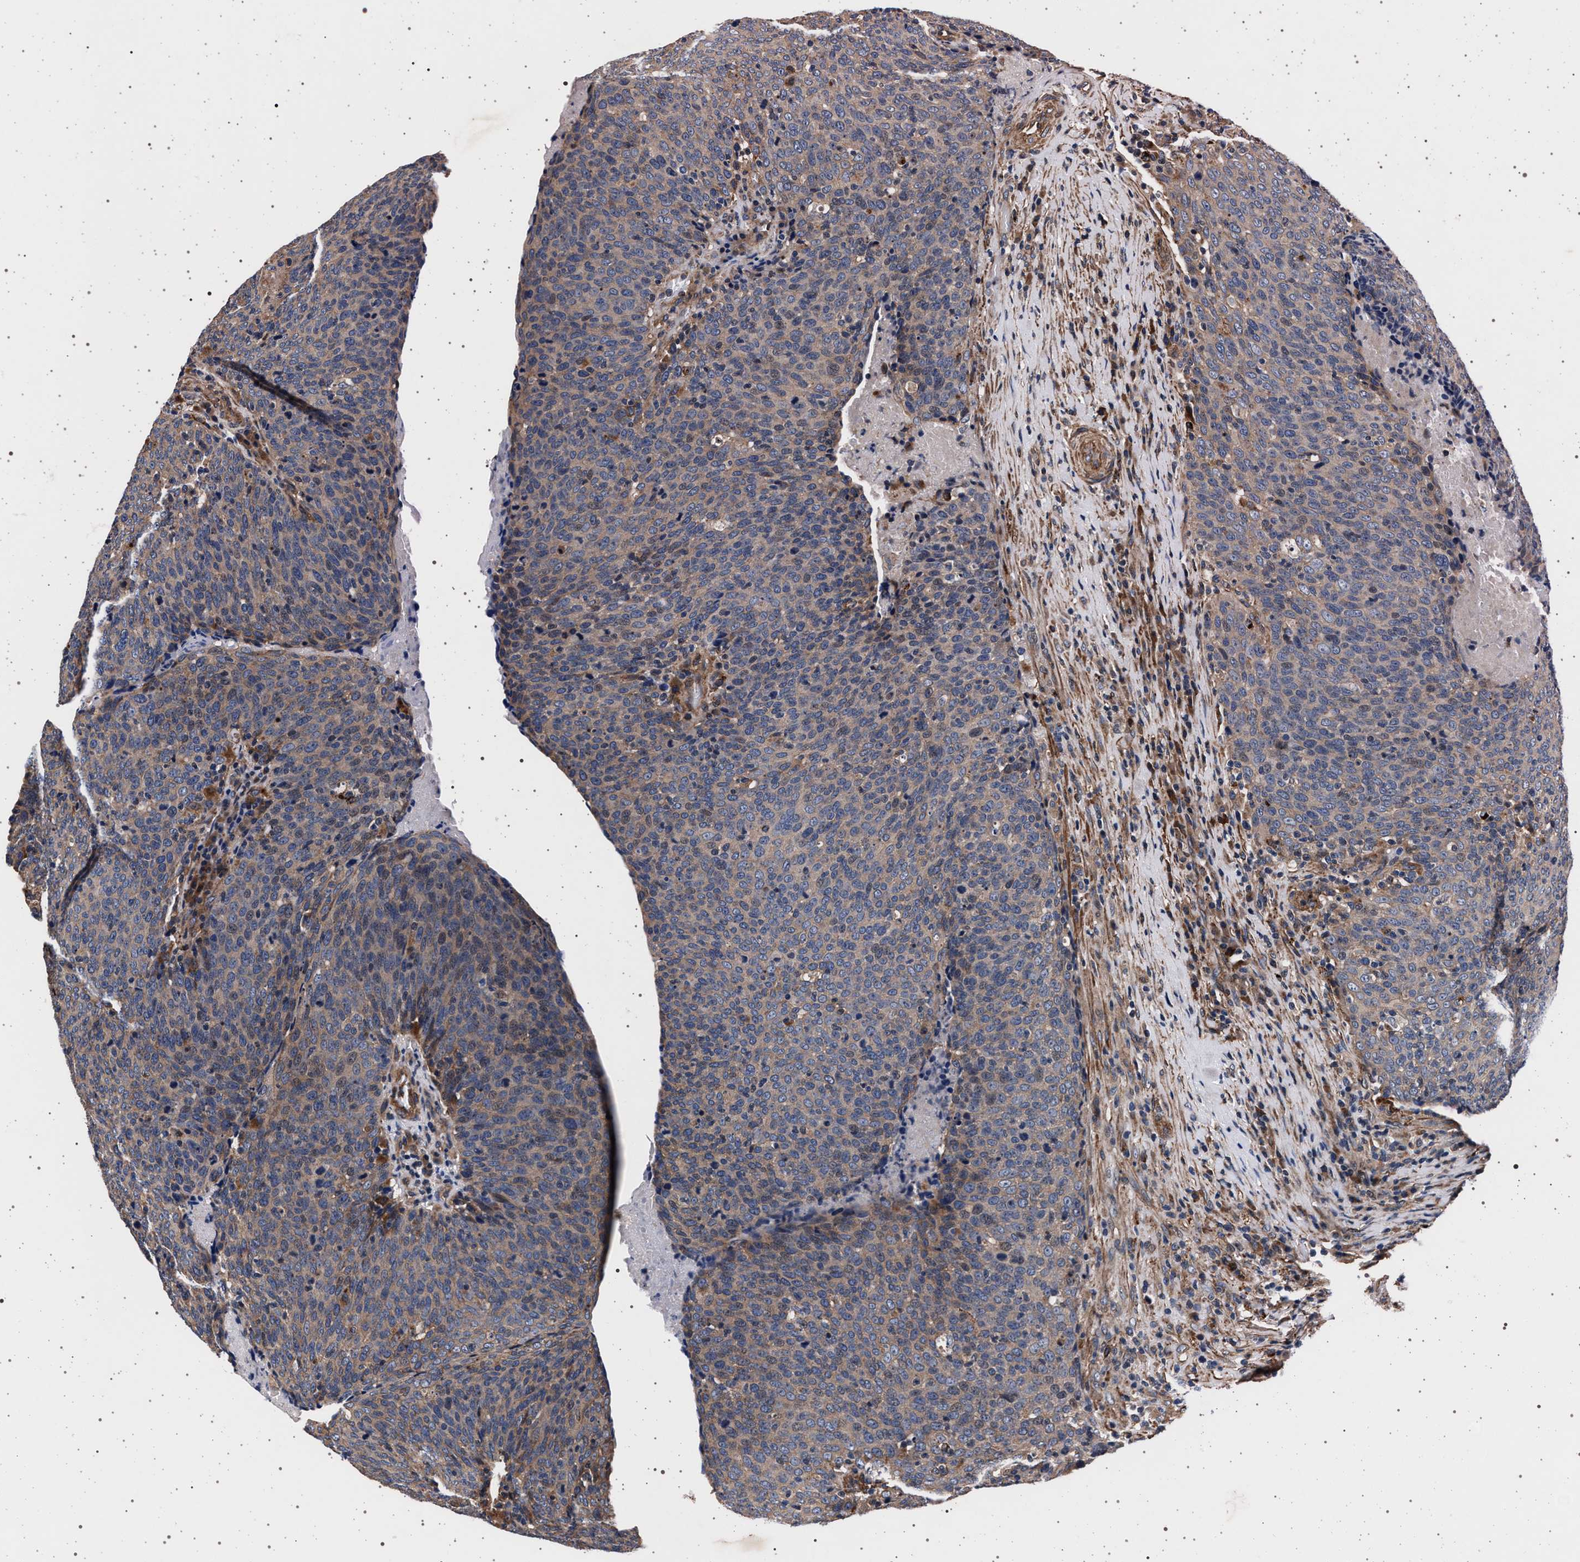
{"staining": {"intensity": "weak", "quantity": "25%-75%", "location": "cytoplasmic/membranous,nuclear"}, "tissue": "head and neck cancer", "cell_type": "Tumor cells", "image_type": "cancer", "snomed": [{"axis": "morphology", "description": "Squamous cell carcinoma, NOS"}, {"axis": "morphology", "description": "Squamous cell carcinoma, metastatic, NOS"}, {"axis": "topography", "description": "Lymph node"}, {"axis": "topography", "description": "Head-Neck"}], "caption": "DAB (3,3'-diaminobenzidine) immunohistochemical staining of human metastatic squamous cell carcinoma (head and neck) demonstrates weak cytoplasmic/membranous and nuclear protein expression in about 25%-75% of tumor cells.", "gene": "KCNK6", "patient": {"sex": "male", "age": 62}}